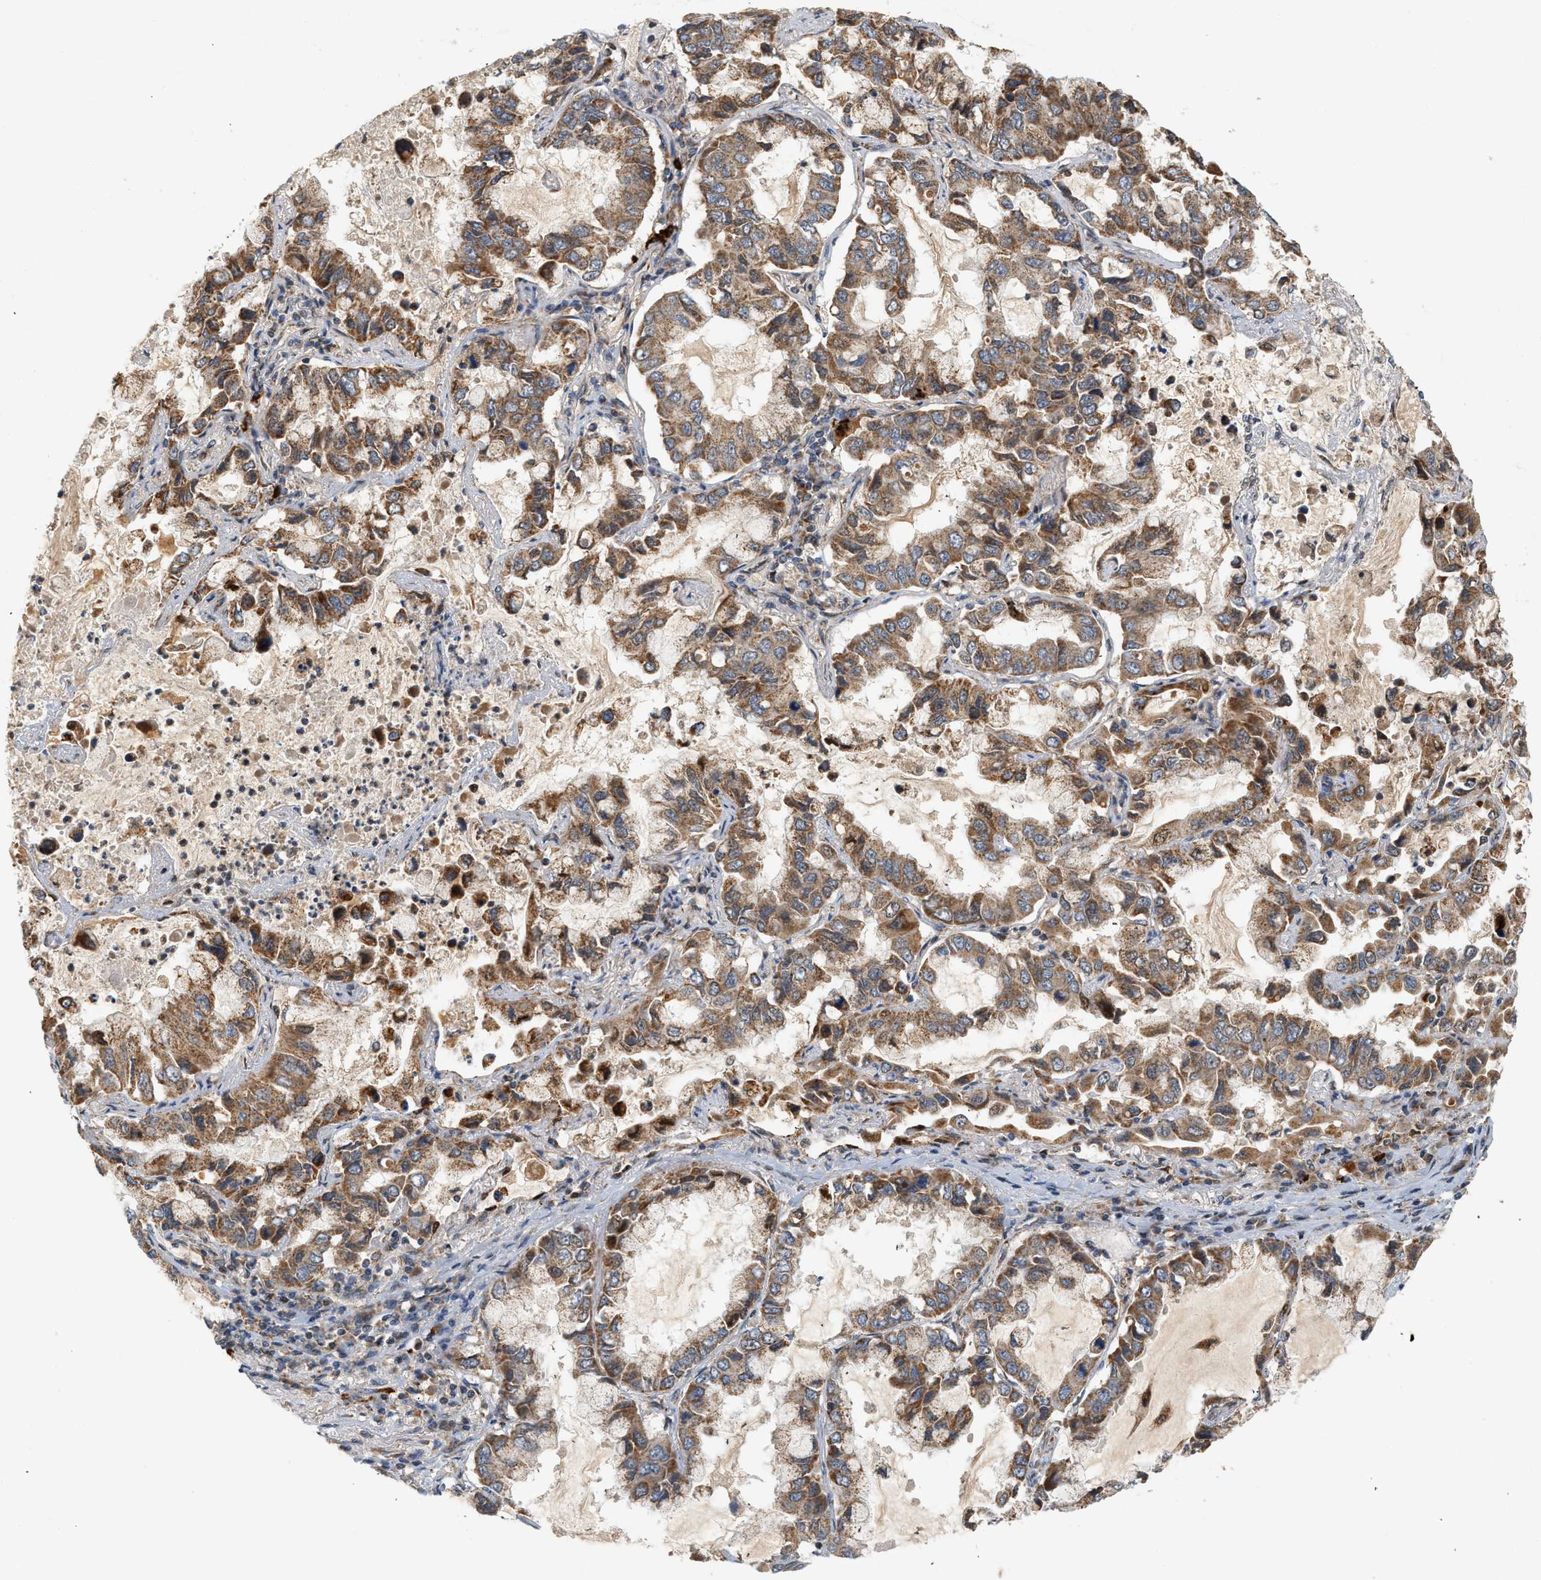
{"staining": {"intensity": "moderate", "quantity": ">75%", "location": "cytoplasmic/membranous"}, "tissue": "lung cancer", "cell_type": "Tumor cells", "image_type": "cancer", "snomed": [{"axis": "morphology", "description": "Adenocarcinoma, NOS"}, {"axis": "topography", "description": "Lung"}], "caption": "Moderate cytoplasmic/membranous protein positivity is appreciated in about >75% of tumor cells in lung cancer (adenocarcinoma). (Stains: DAB in brown, nuclei in blue, Microscopy: brightfield microscopy at high magnification).", "gene": "MCU", "patient": {"sex": "male", "age": 64}}